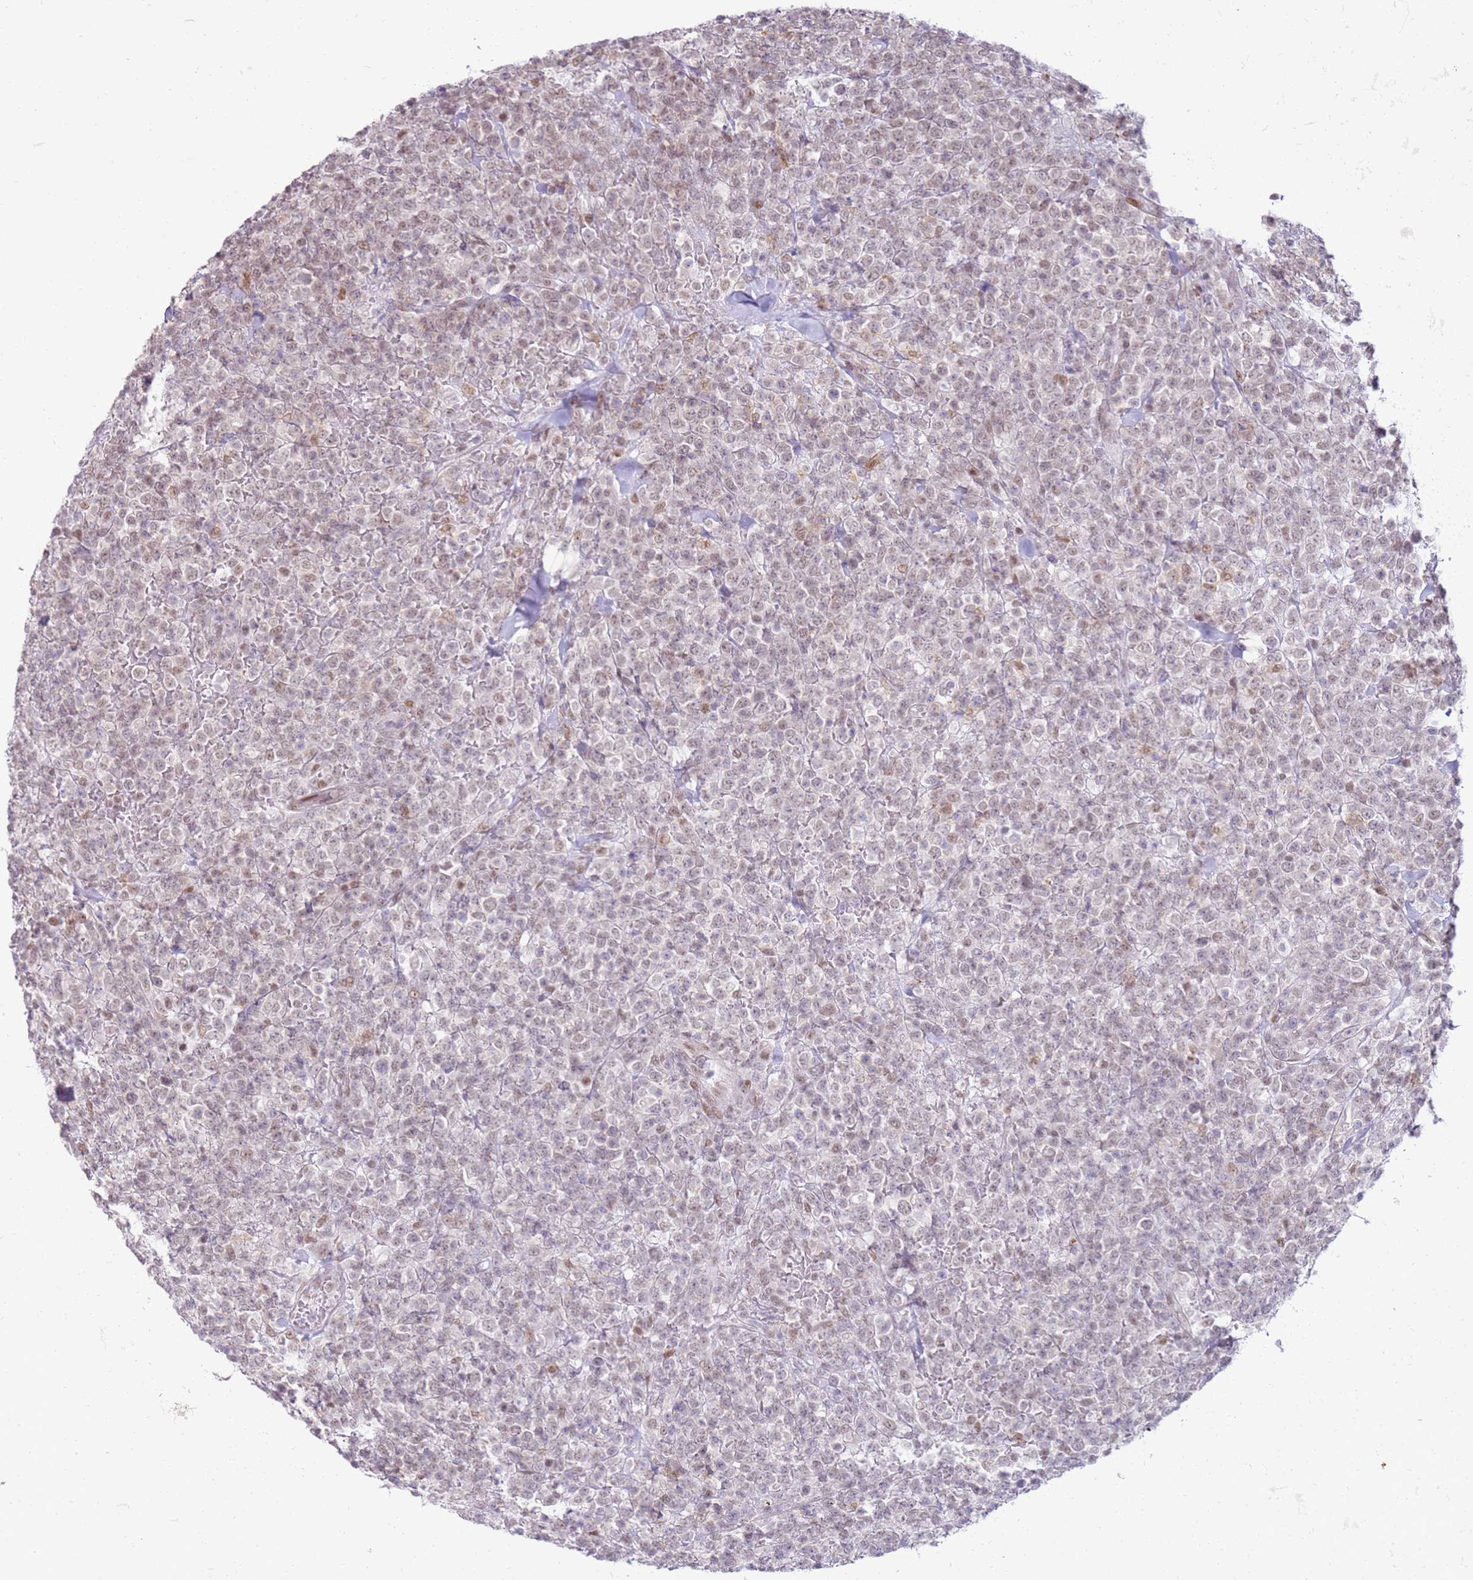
{"staining": {"intensity": "moderate", "quantity": "<25%", "location": "nuclear"}, "tissue": "lymphoma", "cell_type": "Tumor cells", "image_type": "cancer", "snomed": [{"axis": "morphology", "description": "Malignant lymphoma, non-Hodgkin's type, High grade"}, {"axis": "topography", "description": "Colon"}], "caption": "Immunohistochemistry (IHC) of human lymphoma reveals low levels of moderate nuclear positivity in about <25% of tumor cells.", "gene": "PHC2", "patient": {"sex": "female", "age": 53}}